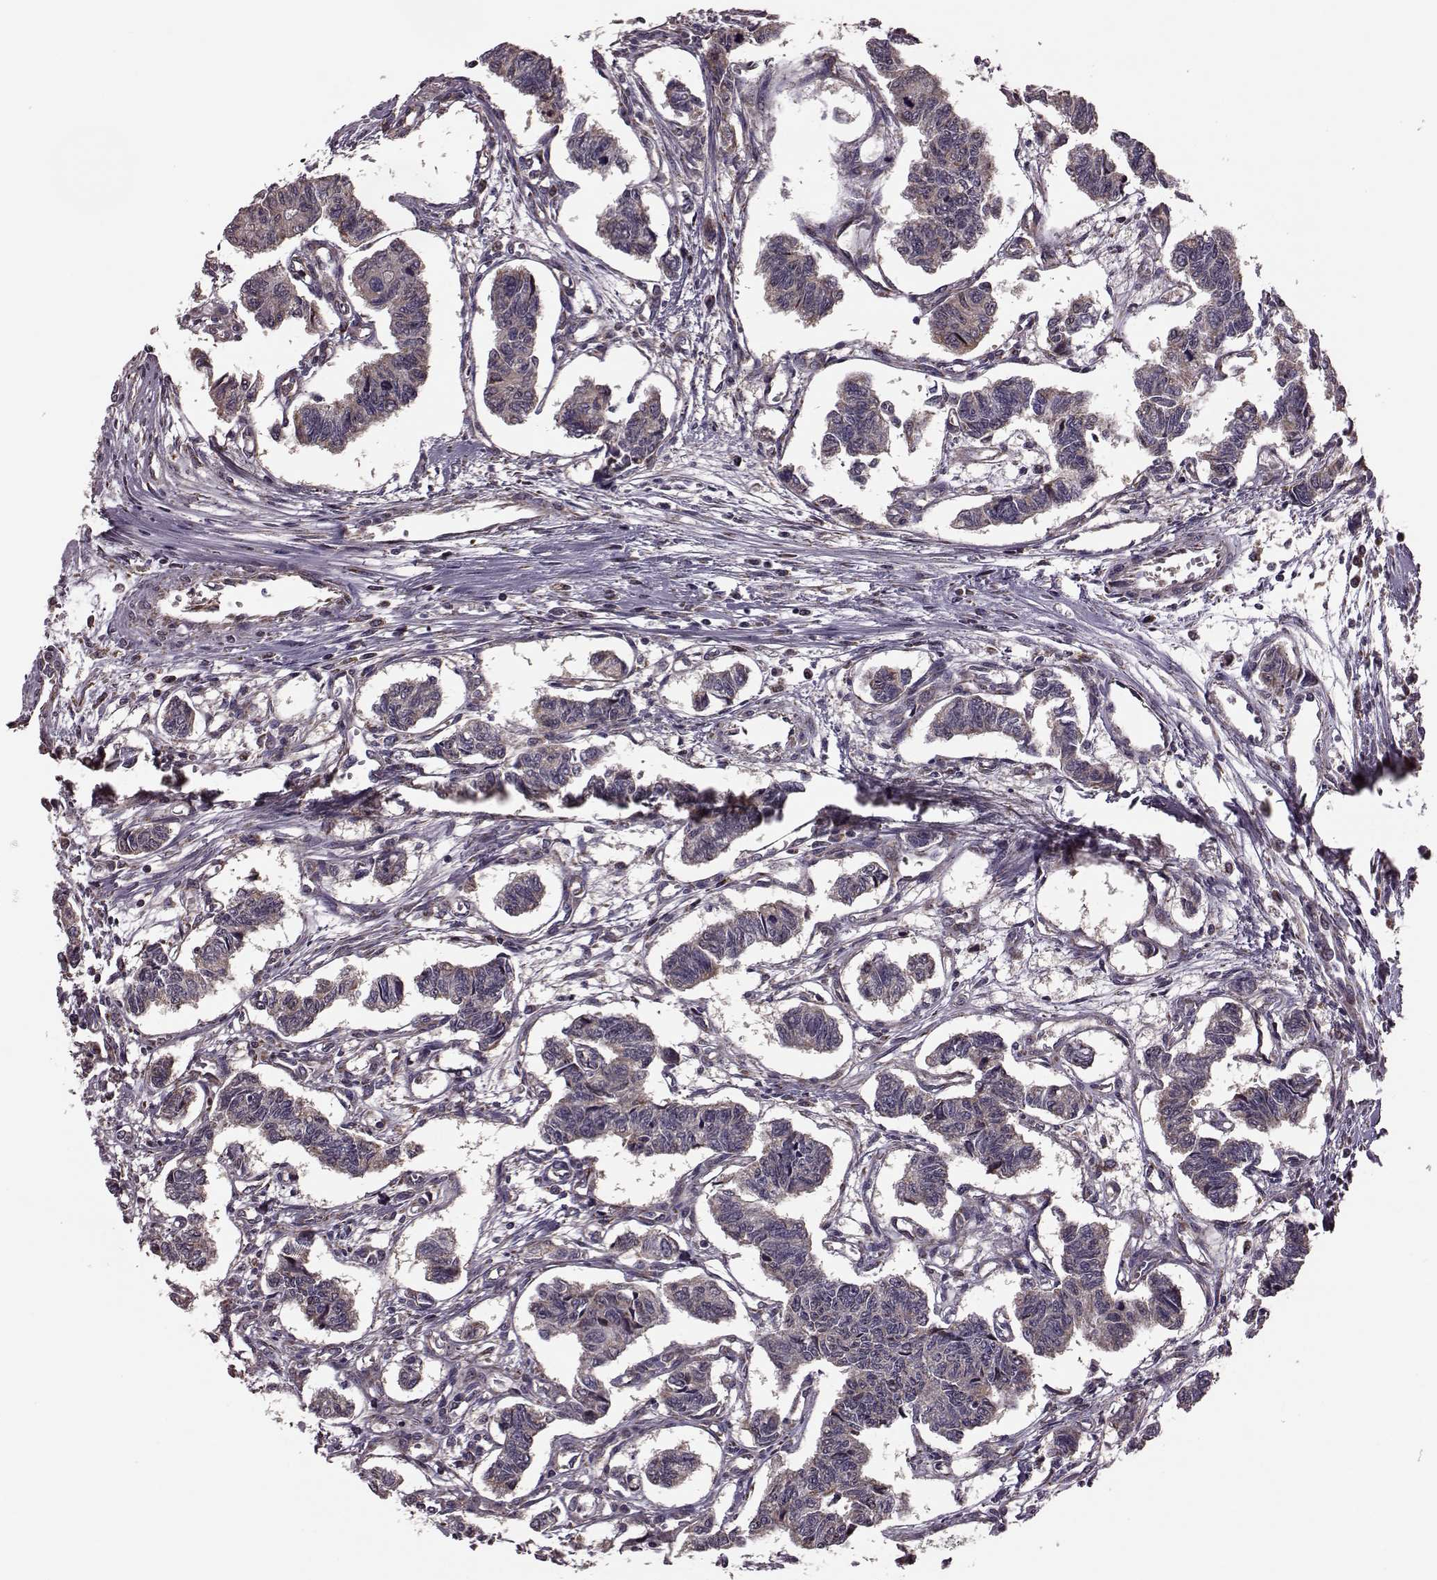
{"staining": {"intensity": "negative", "quantity": "none", "location": "none"}, "tissue": "carcinoid", "cell_type": "Tumor cells", "image_type": "cancer", "snomed": [{"axis": "morphology", "description": "Carcinoid, malignant, NOS"}, {"axis": "topography", "description": "Kidney"}], "caption": "Immunohistochemistry (IHC) of carcinoid reveals no expression in tumor cells.", "gene": "PUDP", "patient": {"sex": "female", "age": 41}}